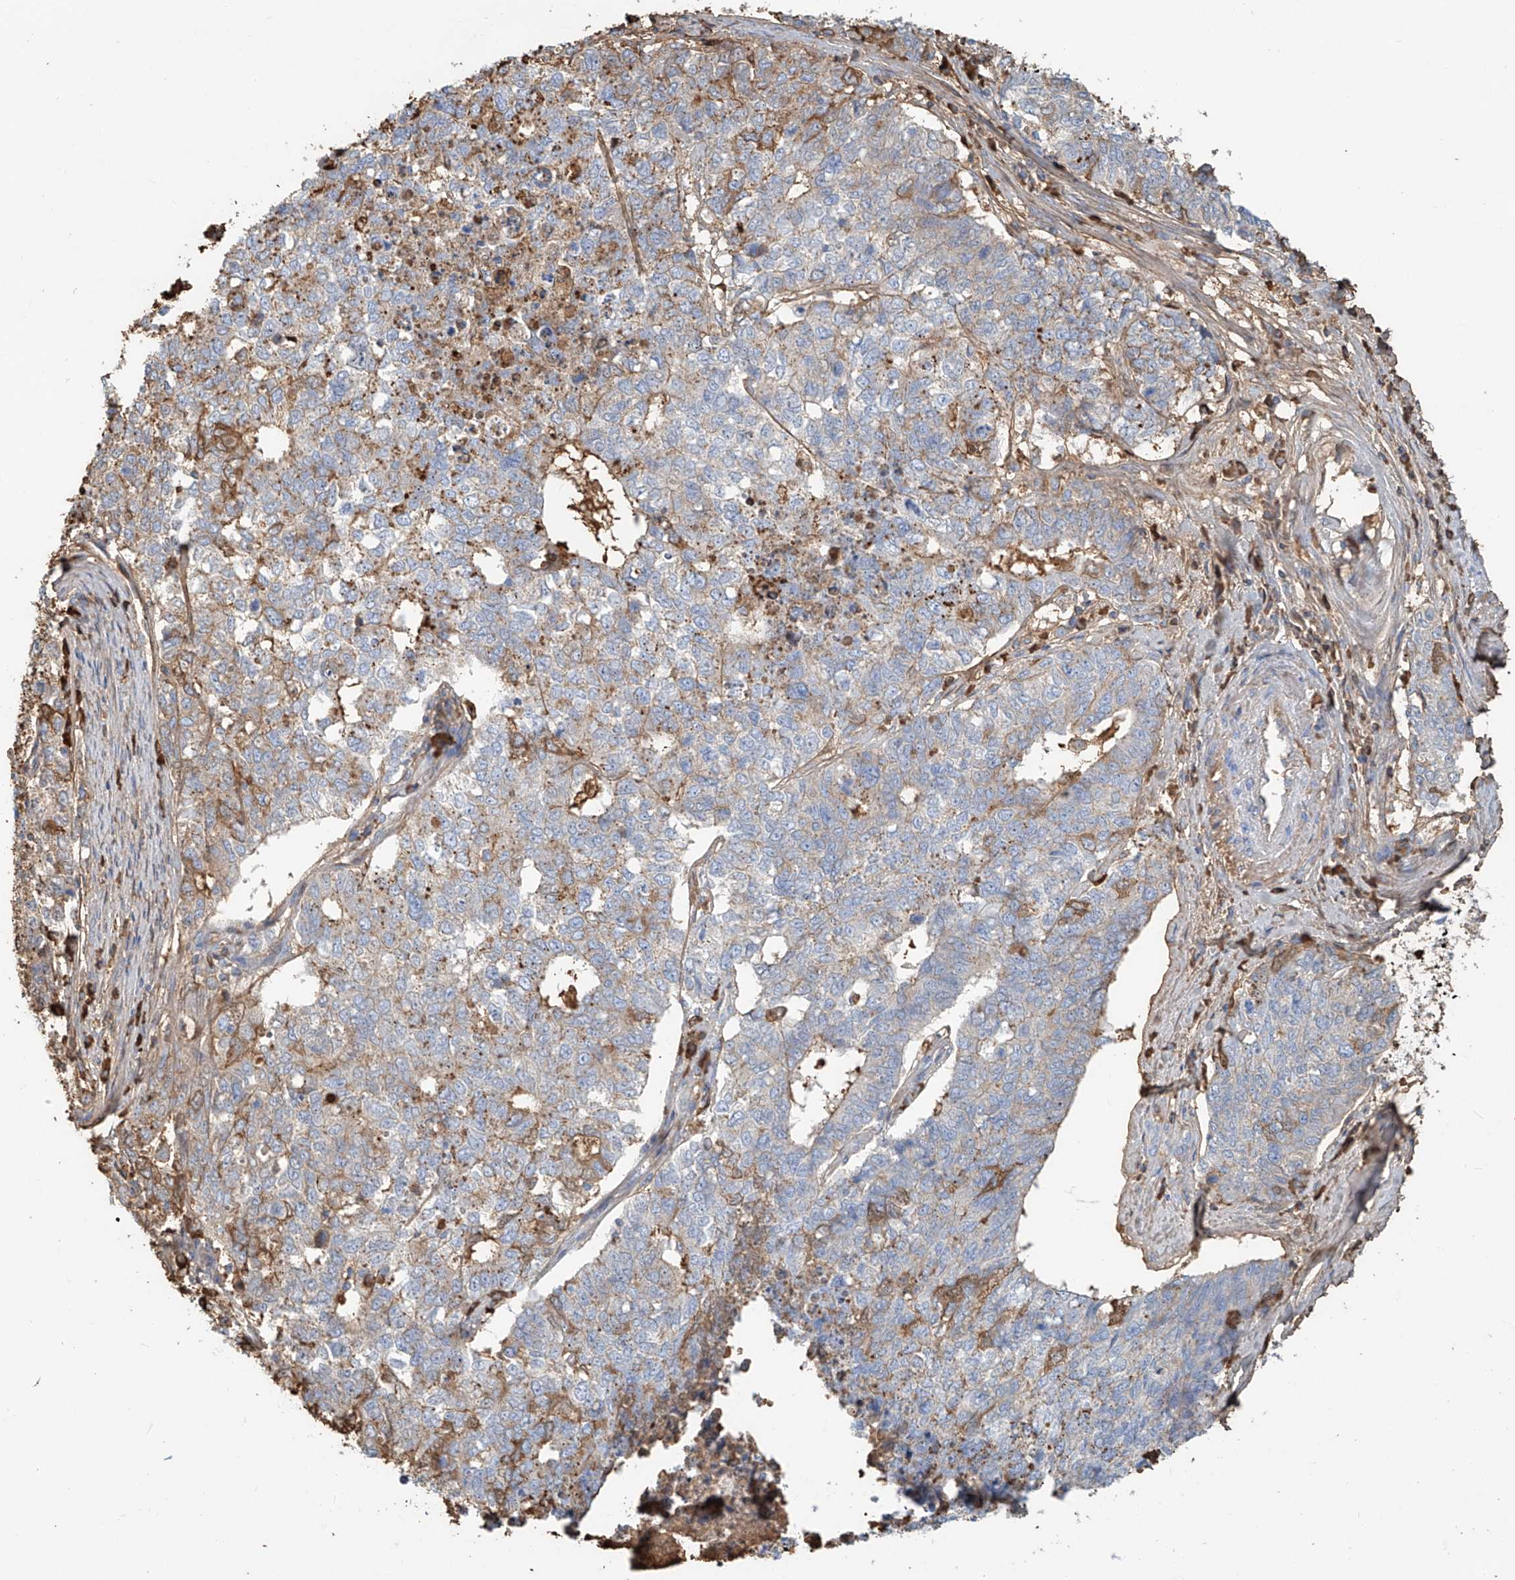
{"staining": {"intensity": "moderate", "quantity": "<25%", "location": "cytoplasmic/membranous"}, "tissue": "cervical cancer", "cell_type": "Tumor cells", "image_type": "cancer", "snomed": [{"axis": "morphology", "description": "Squamous cell carcinoma, NOS"}, {"axis": "topography", "description": "Cervix"}], "caption": "High-power microscopy captured an immunohistochemistry micrograph of cervical squamous cell carcinoma, revealing moderate cytoplasmic/membranous expression in about <25% of tumor cells.", "gene": "ZFP30", "patient": {"sex": "female", "age": 63}}